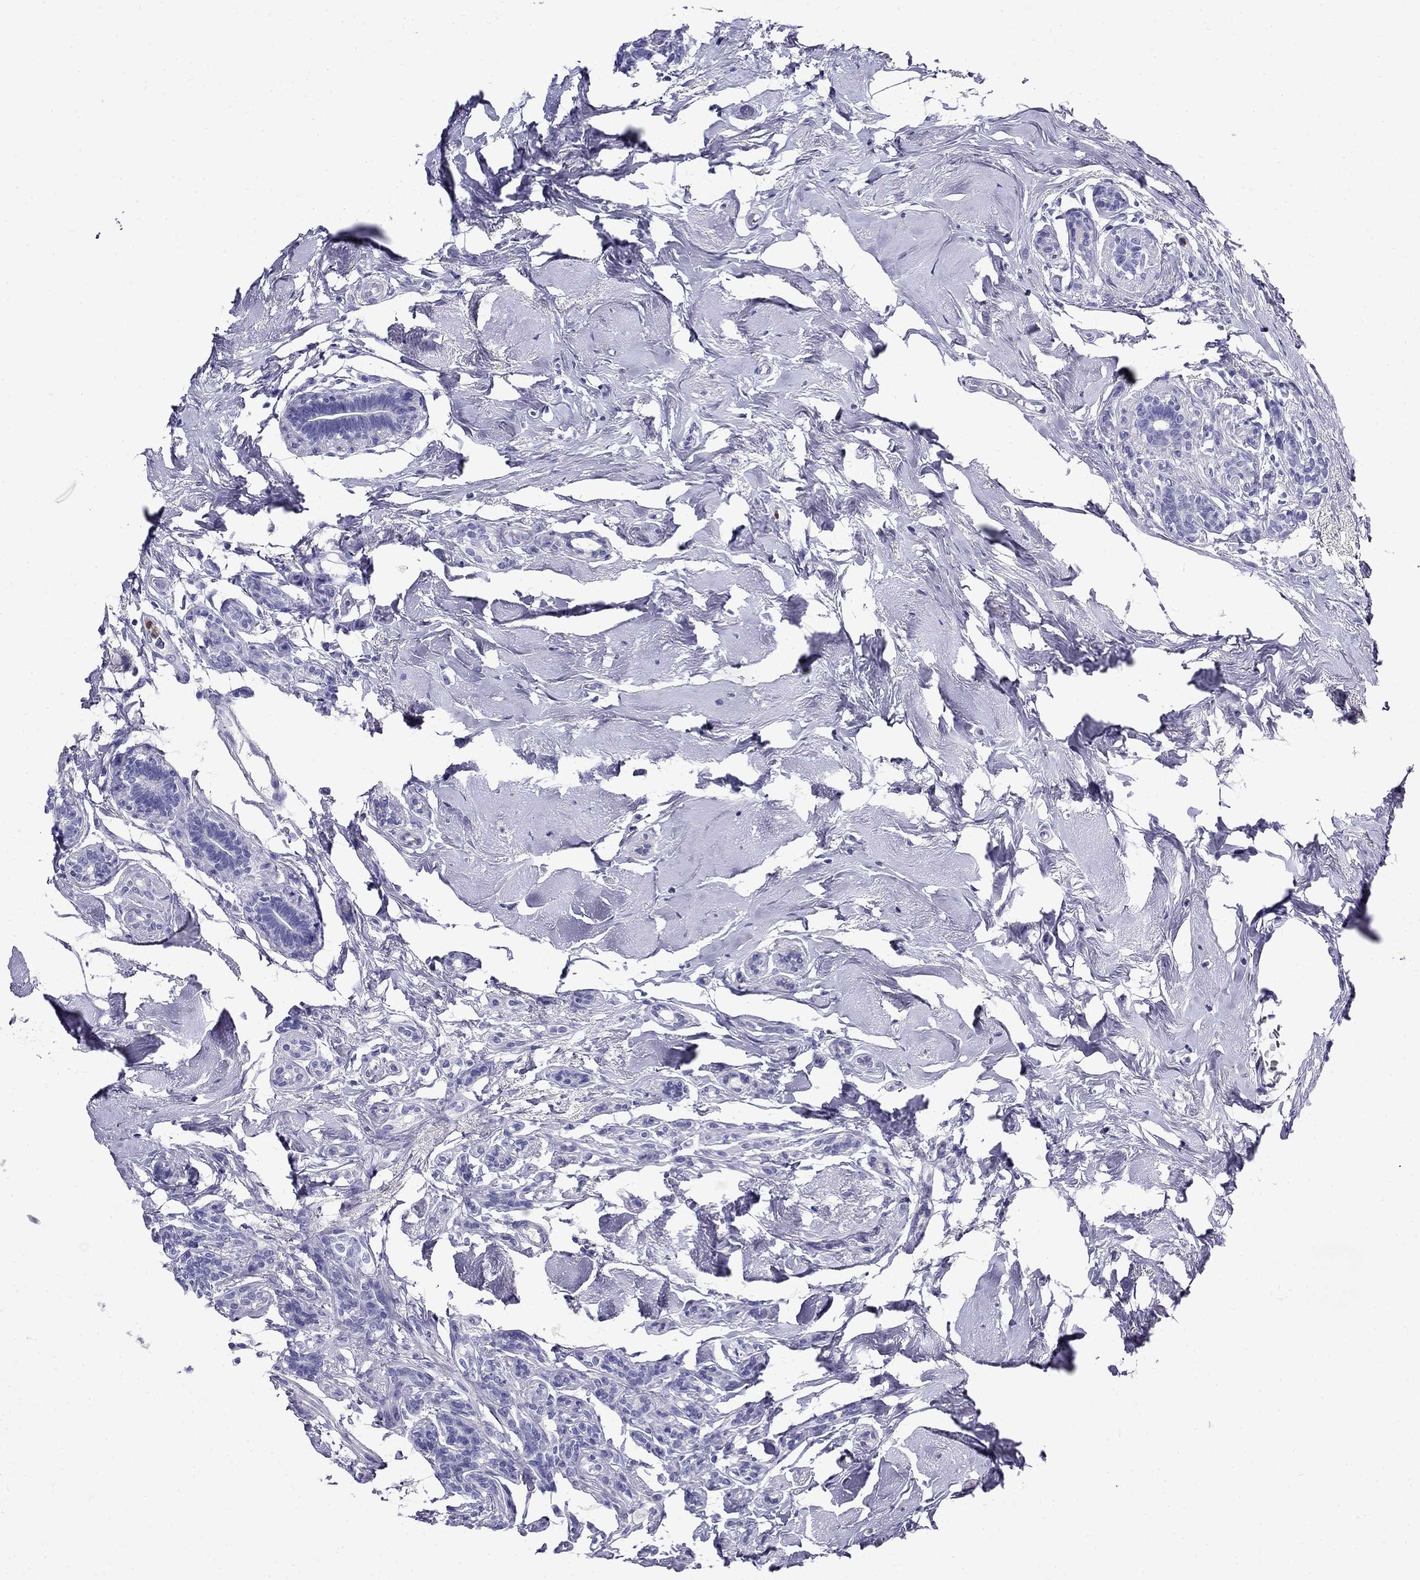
{"staining": {"intensity": "negative", "quantity": "none", "location": "none"}, "tissue": "breast cancer", "cell_type": "Tumor cells", "image_type": "cancer", "snomed": [{"axis": "morphology", "description": "Duct carcinoma"}, {"axis": "topography", "description": "Breast"}], "caption": "Breast intraductal carcinoma stained for a protein using IHC demonstrates no staining tumor cells.", "gene": "PPP1R36", "patient": {"sex": "female", "age": 83}}